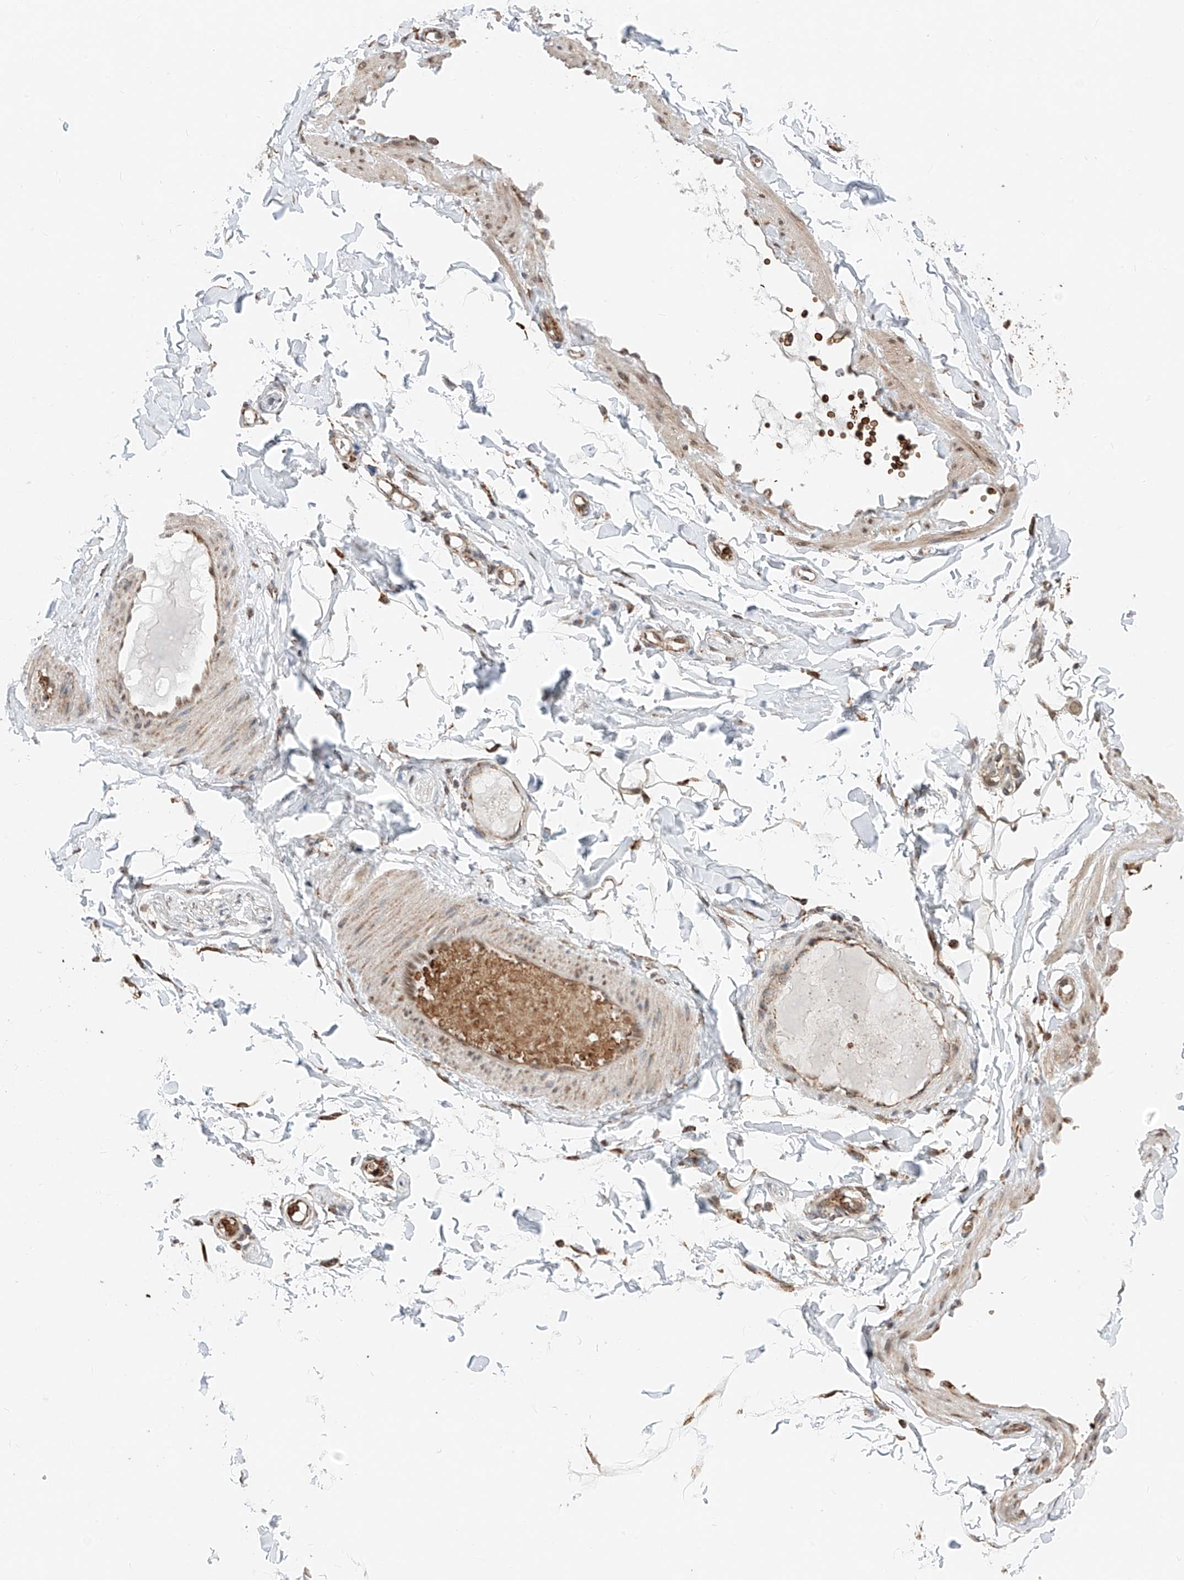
{"staining": {"intensity": "moderate", "quantity": ">75%", "location": "cytoplasmic/membranous"}, "tissue": "adipose tissue", "cell_type": "Adipocytes", "image_type": "normal", "snomed": [{"axis": "morphology", "description": "Normal tissue, NOS"}, {"axis": "topography", "description": "Adipose tissue"}, {"axis": "topography", "description": "Vascular tissue"}, {"axis": "topography", "description": "Peripheral nerve tissue"}], "caption": "Adipose tissue stained for a protein (brown) exhibits moderate cytoplasmic/membranous positive staining in about >75% of adipocytes.", "gene": "ZSCAN29", "patient": {"sex": "male", "age": 25}}